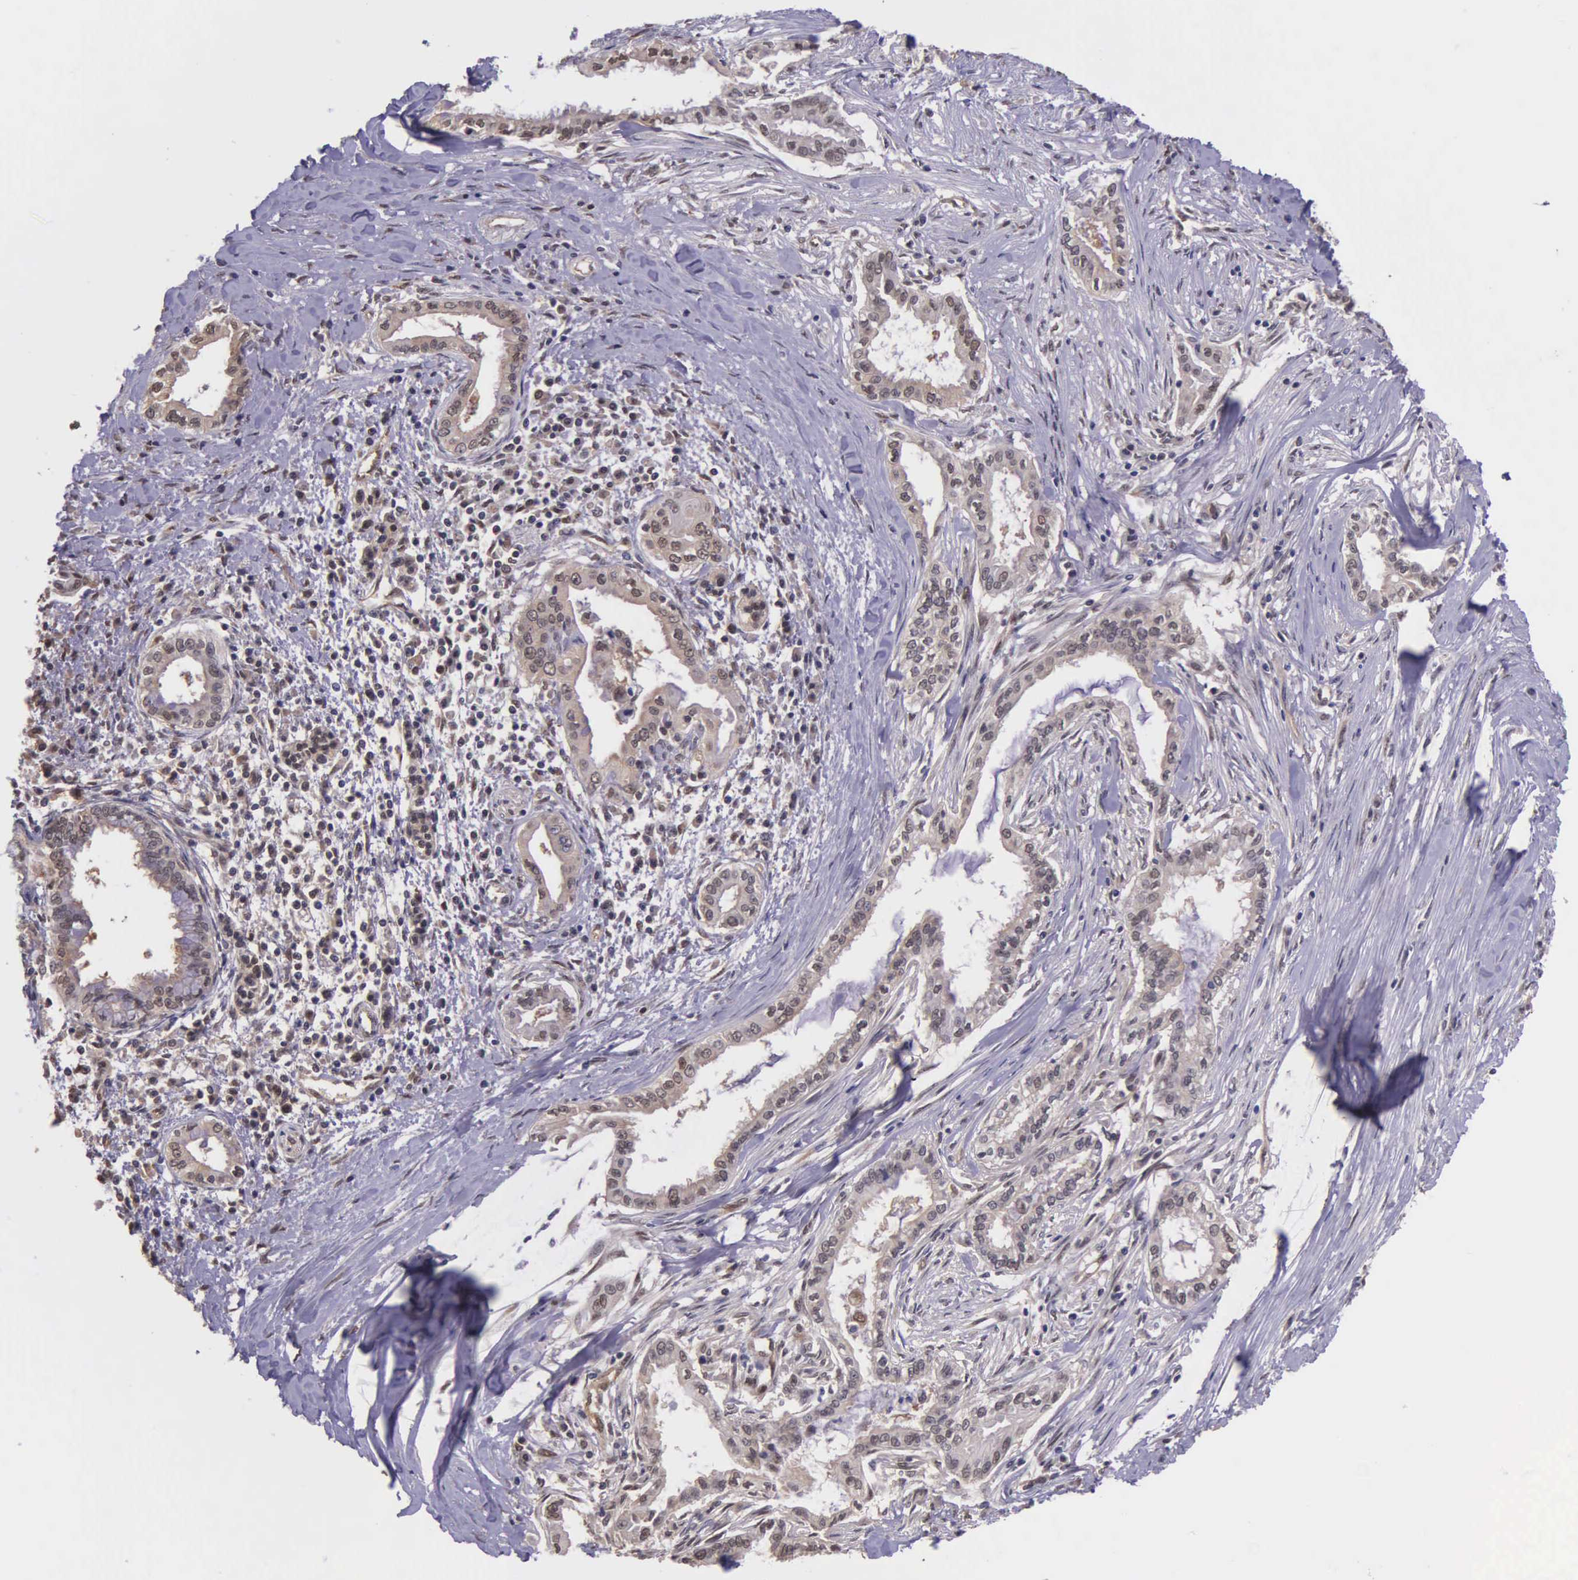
{"staining": {"intensity": "weak", "quantity": "25%-75%", "location": "cytoplasmic/membranous,nuclear"}, "tissue": "pancreatic cancer", "cell_type": "Tumor cells", "image_type": "cancer", "snomed": [{"axis": "morphology", "description": "Adenocarcinoma, NOS"}, {"axis": "topography", "description": "Pancreas"}], "caption": "Pancreatic cancer was stained to show a protein in brown. There is low levels of weak cytoplasmic/membranous and nuclear positivity in approximately 25%-75% of tumor cells.", "gene": "PSMC1", "patient": {"sex": "female", "age": 64}}